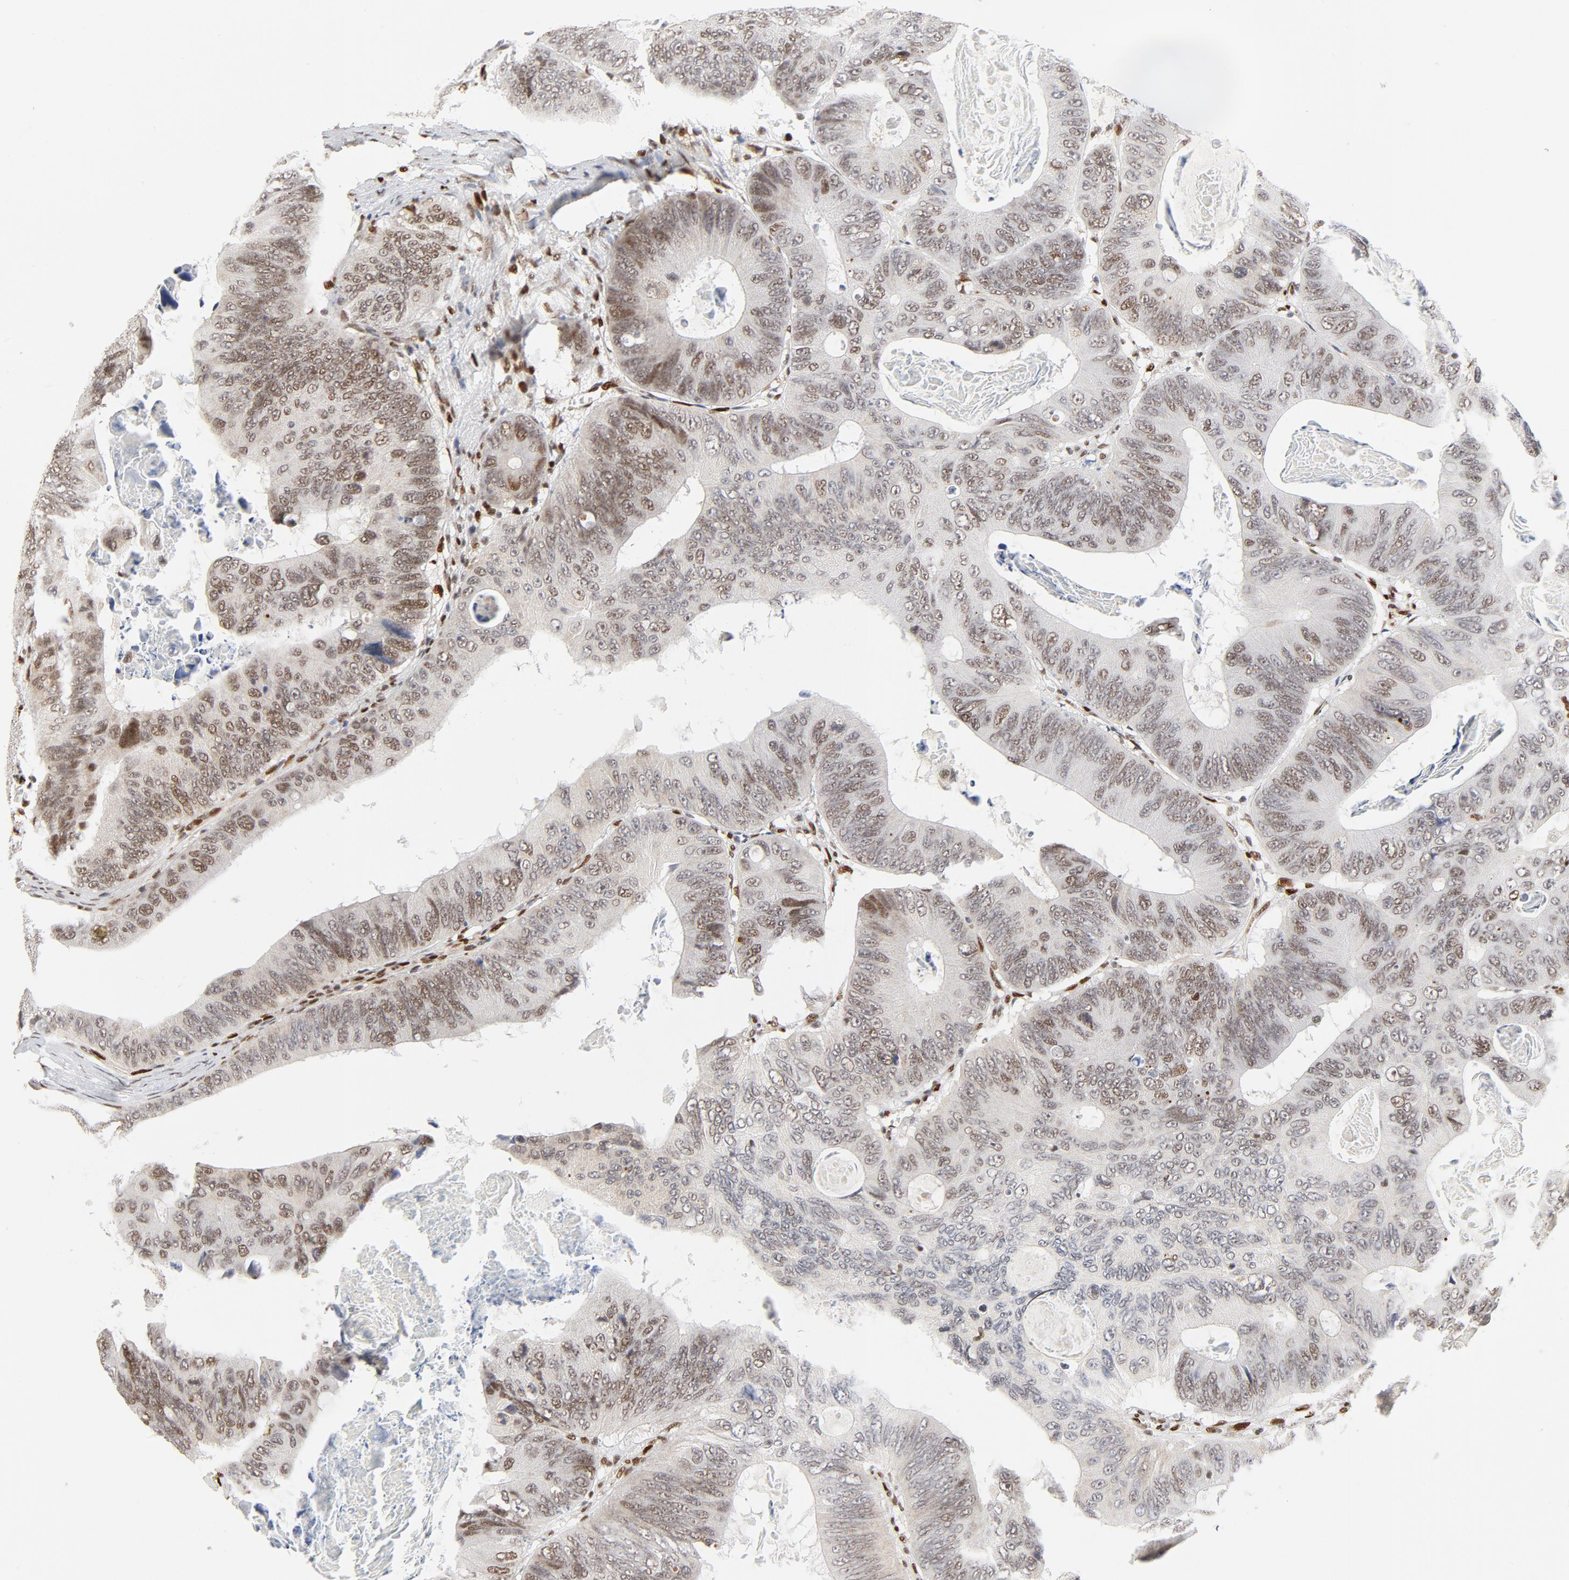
{"staining": {"intensity": "moderate", "quantity": "<25%", "location": "nuclear"}, "tissue": "colorectal cancer", "cell_type": "Tumor cells", "image_type": "cancer", "snomed": [{"axis": "morphology", "description": "Adenocarcinoma, NOS"}, {"axis": "topography", "description": "Colon"}], "caption": "Human colorectal cancer stained with a brown dye reveals moderate nuclear positive positivity in approximately <25% of tumor cells.", "gene": "MEF2A", "patient": {"sex": "female", "age": 55}}